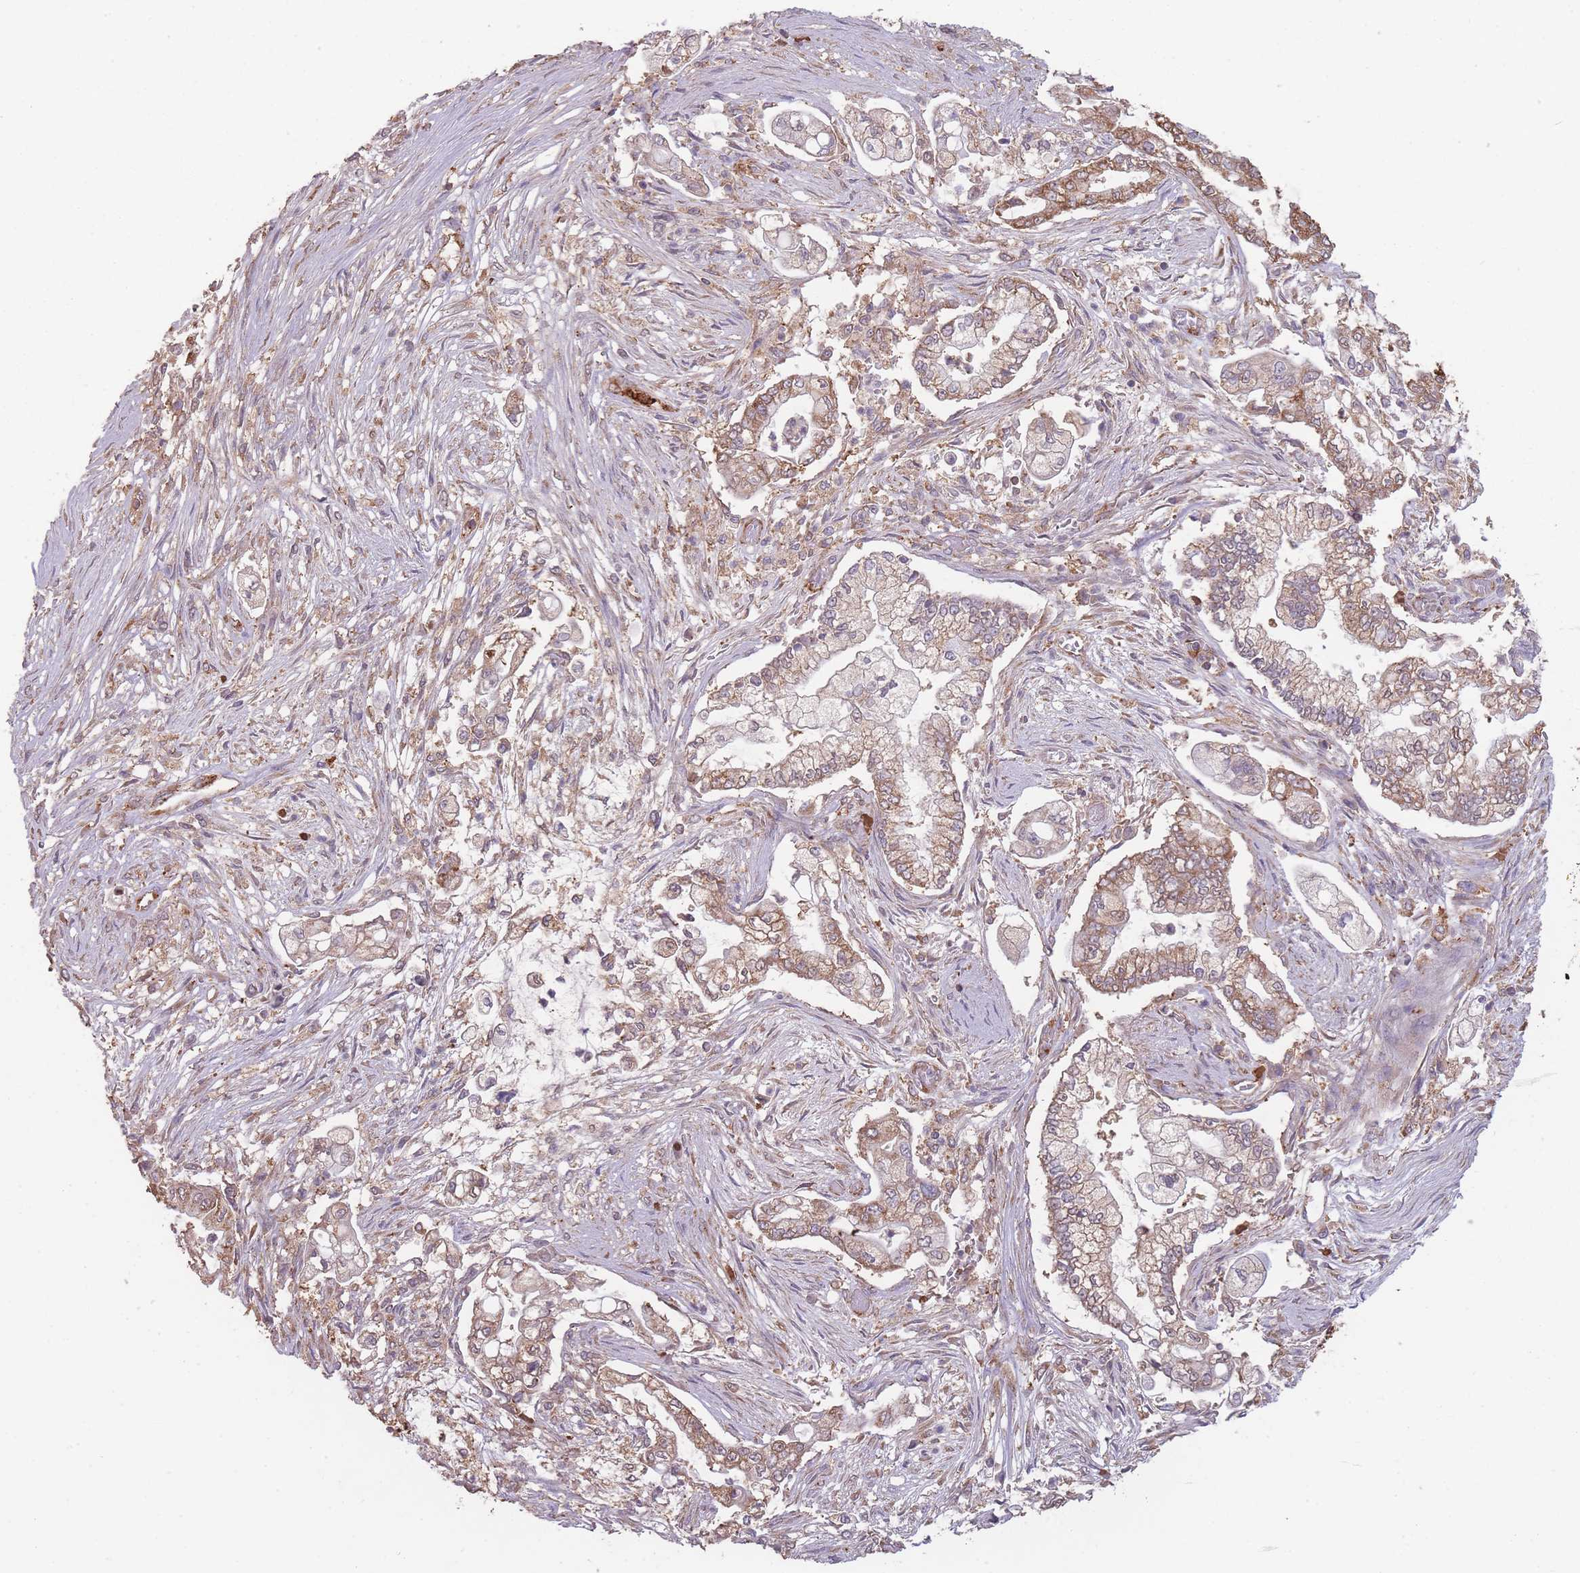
{"staining": {"intensity": "moderate", "quantity": ">75%", "location": "cytoplasmic/membranous"}, "tissue": "pancreatic cancer", "cell_type": "Tumor cells", "image_type": "cancer", "snomed": [{"axis": "morphology", "description": "Adenocarcinoma, NOS"}, {"axis": "topography", "description": "Pancreas"}], "caption": "A histopathology image showing moderate cytoplasmic/membranous staining in about >75% of tumor cells in pancreatic adenocarcinoma, as visualized by brown immunohistochemical staining.", "gene": "SANBR", "patient": {"sex": "female", "age": 69}}